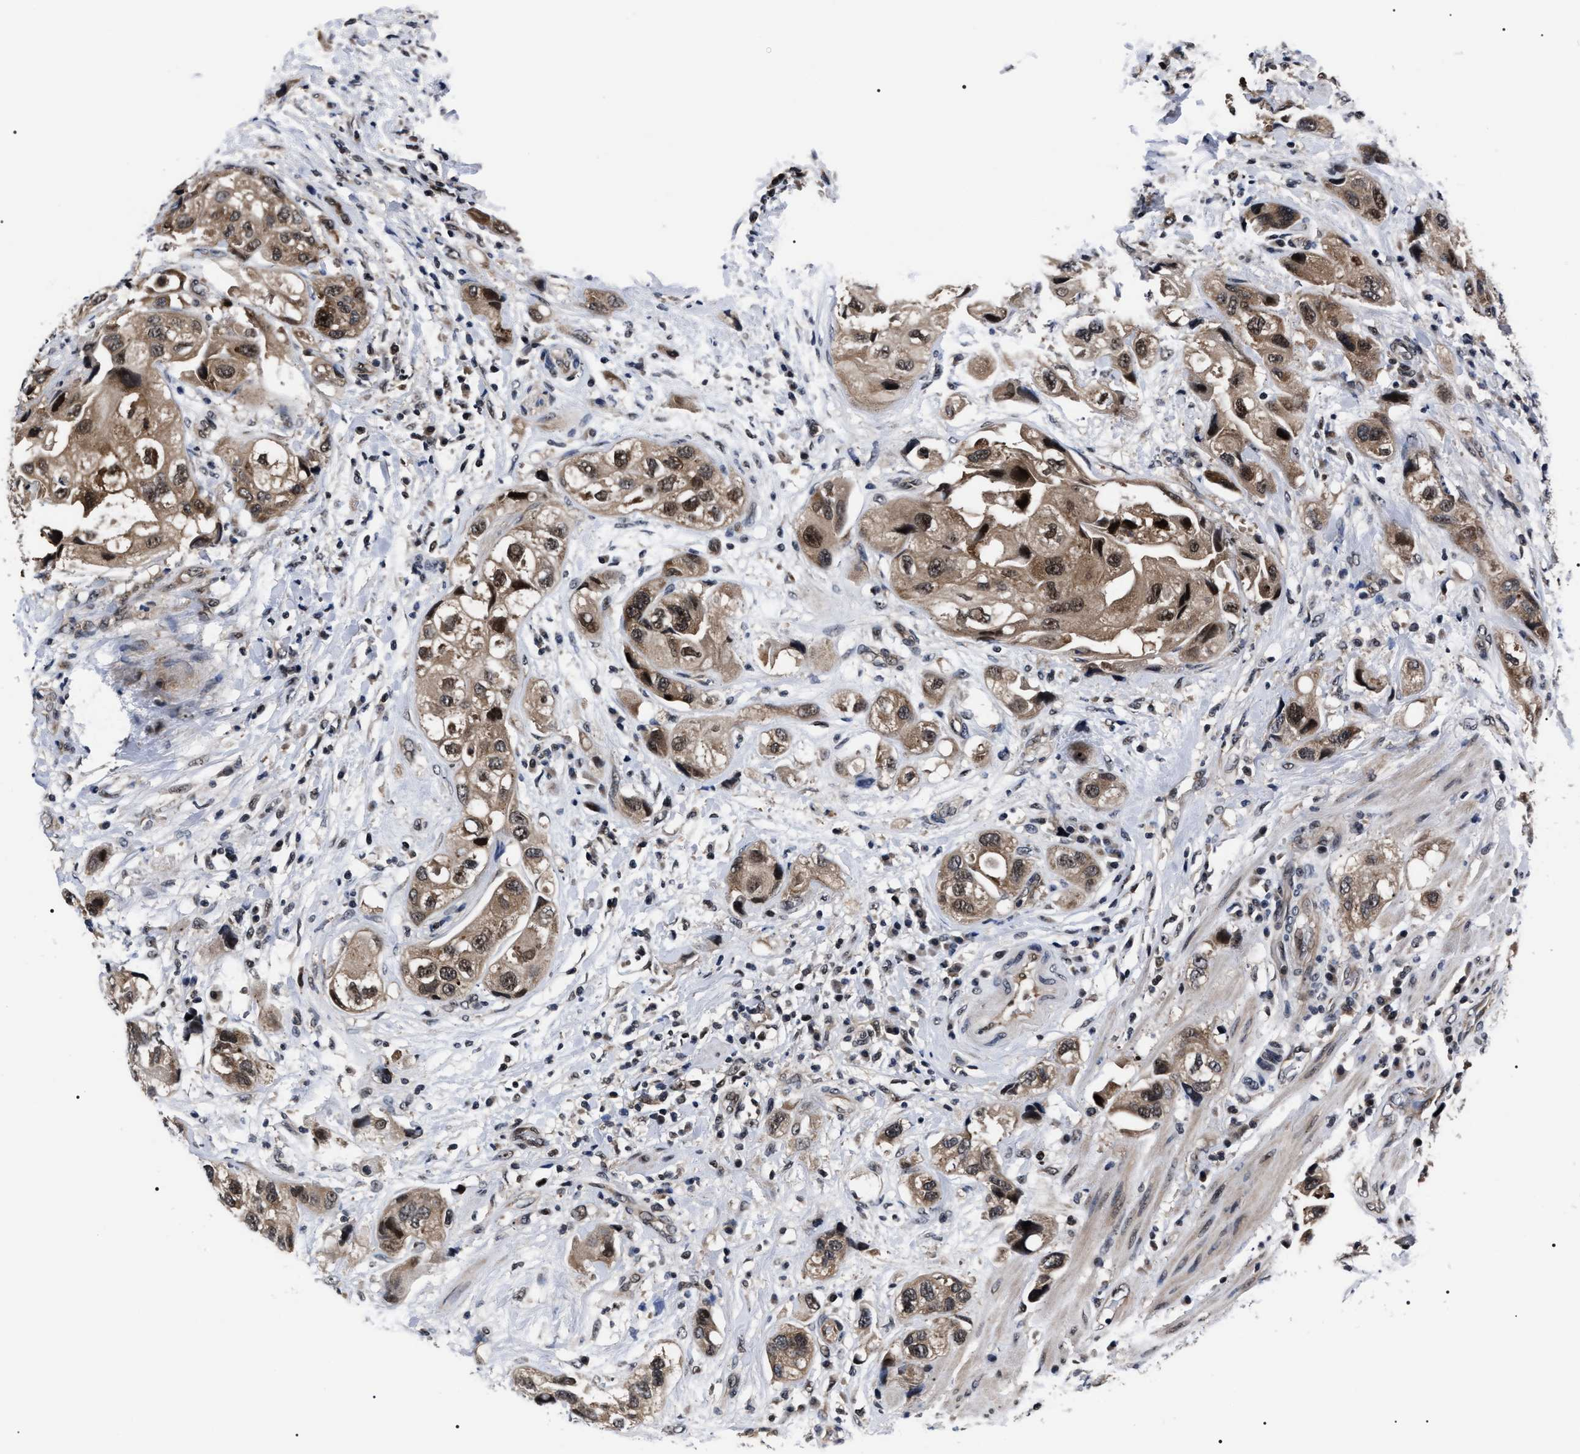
{"staining": {"intensity": "moderate", "quantity": ">75%", "location": "cytoplasmic/membranous,nuclear"}, "tissue": "urothelial cancer", "cell_type": "Tumor cells", "image_type": "cancer", "snomed": [{"axis": "morphology", "description": "Urothelial carcinoma, High grade"}, {"axis": "topography", "description": "Urinary bladder"}], "caption": "Approximately >75% of tumor cells in urothelial carcinoma (high-grade) demonstrate moderate cytoplasmic/membranous and nuclear protein expression as visualized by brown immunohistochemical staining.", "gene": "CSNK2A1", "patient": {"sex": "female", "age": 64}}